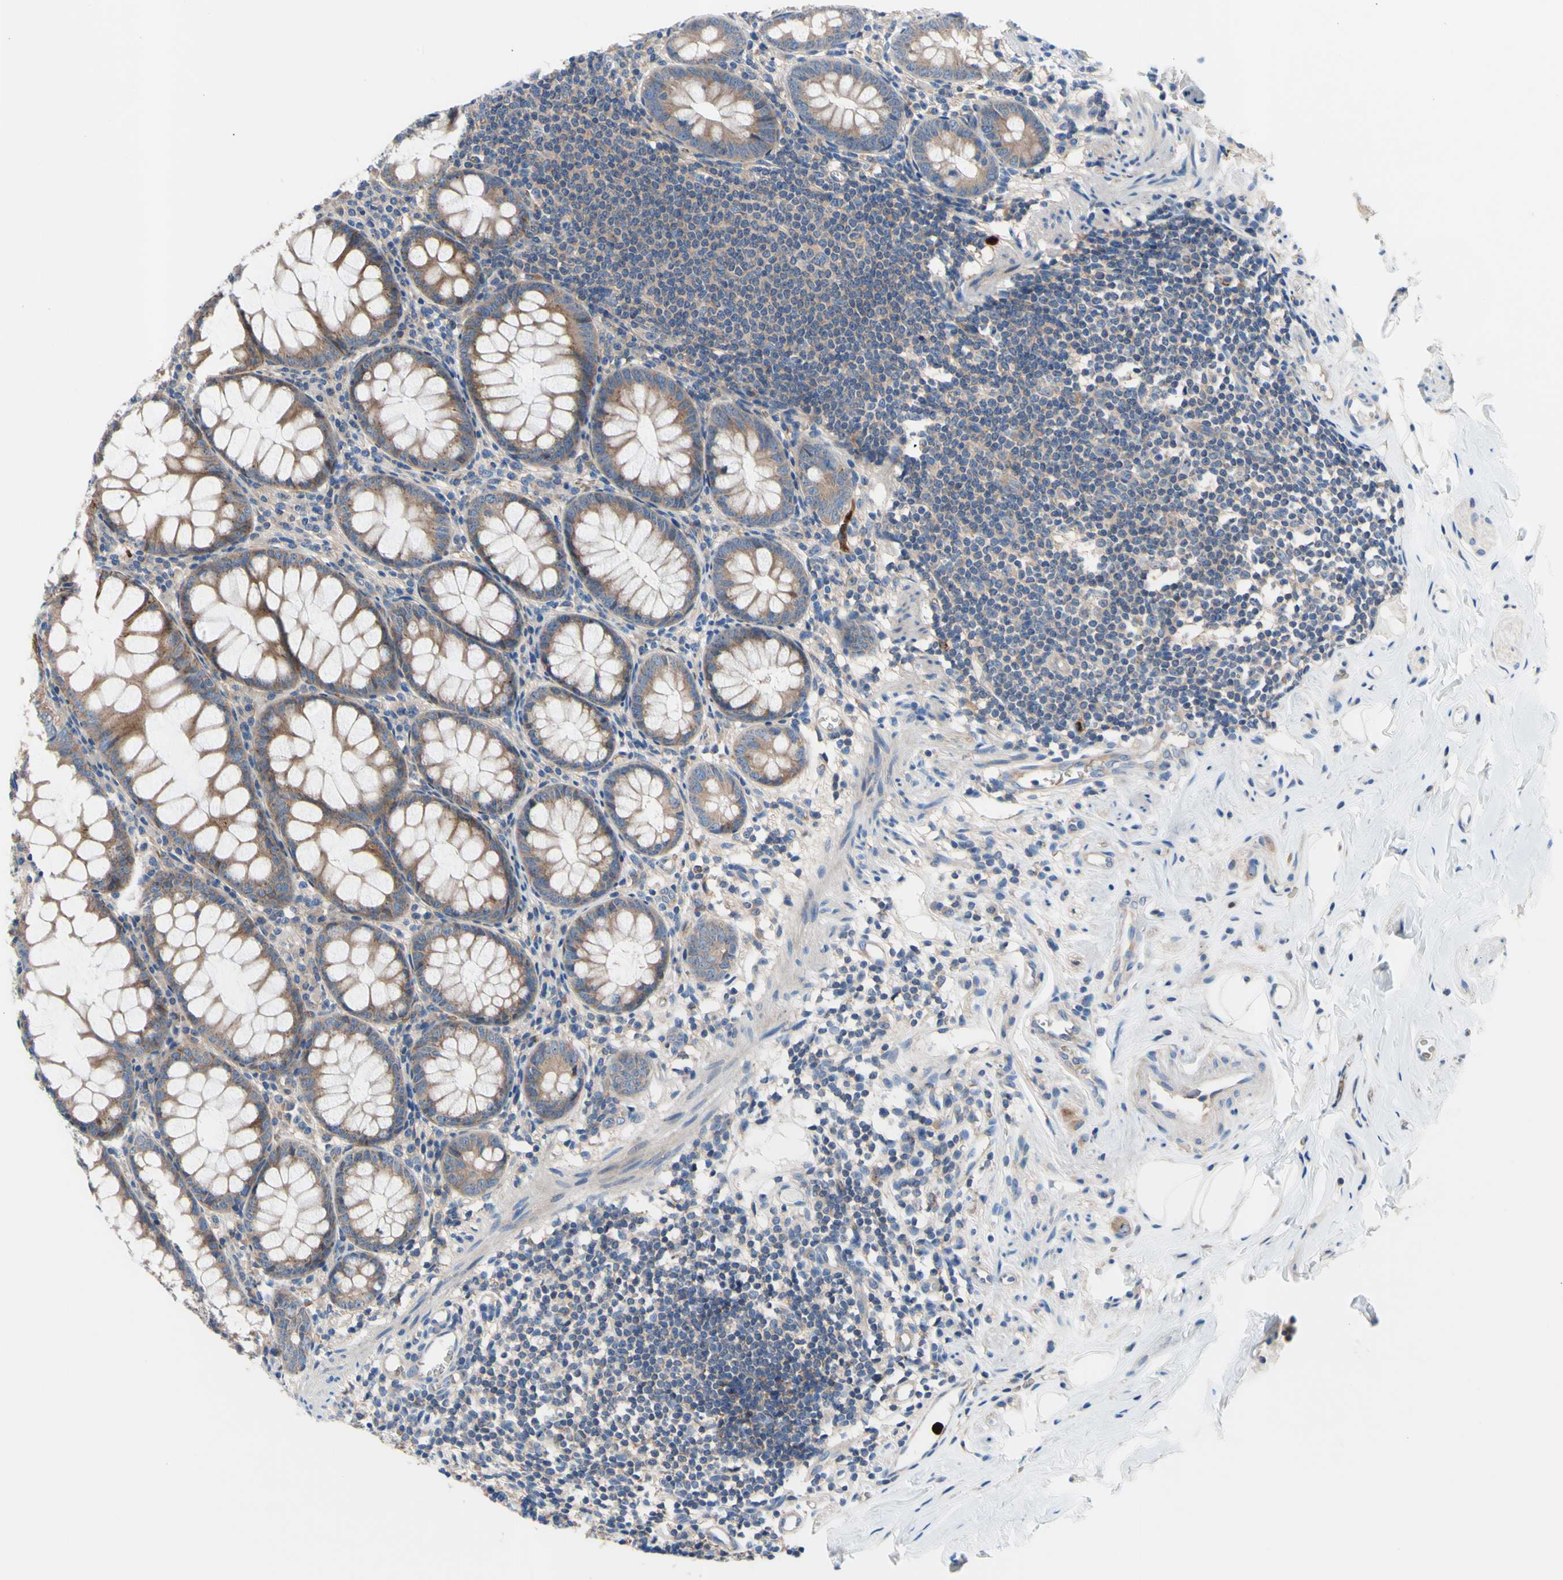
{"staining": {"intensity": "strong", "quantity": ">75%", "location": "cytoplasmic/membranous,nuclear"}, "tissue": "appendix", "cell_type": "Glandular cells", "image_type": "normal", "snomed": [{"axis": "morphology", "description": "Normal tissue, NOS"}, {"axis": "topography", "description": "Appendix"}], "caption": "Protein staining of benign appendix reveals strong cytoplasmic/membranous,nuclear staining in about >75% of glandular cells.", "gene": "USP9X", "patient": {"sex": "female", "age": 77}}